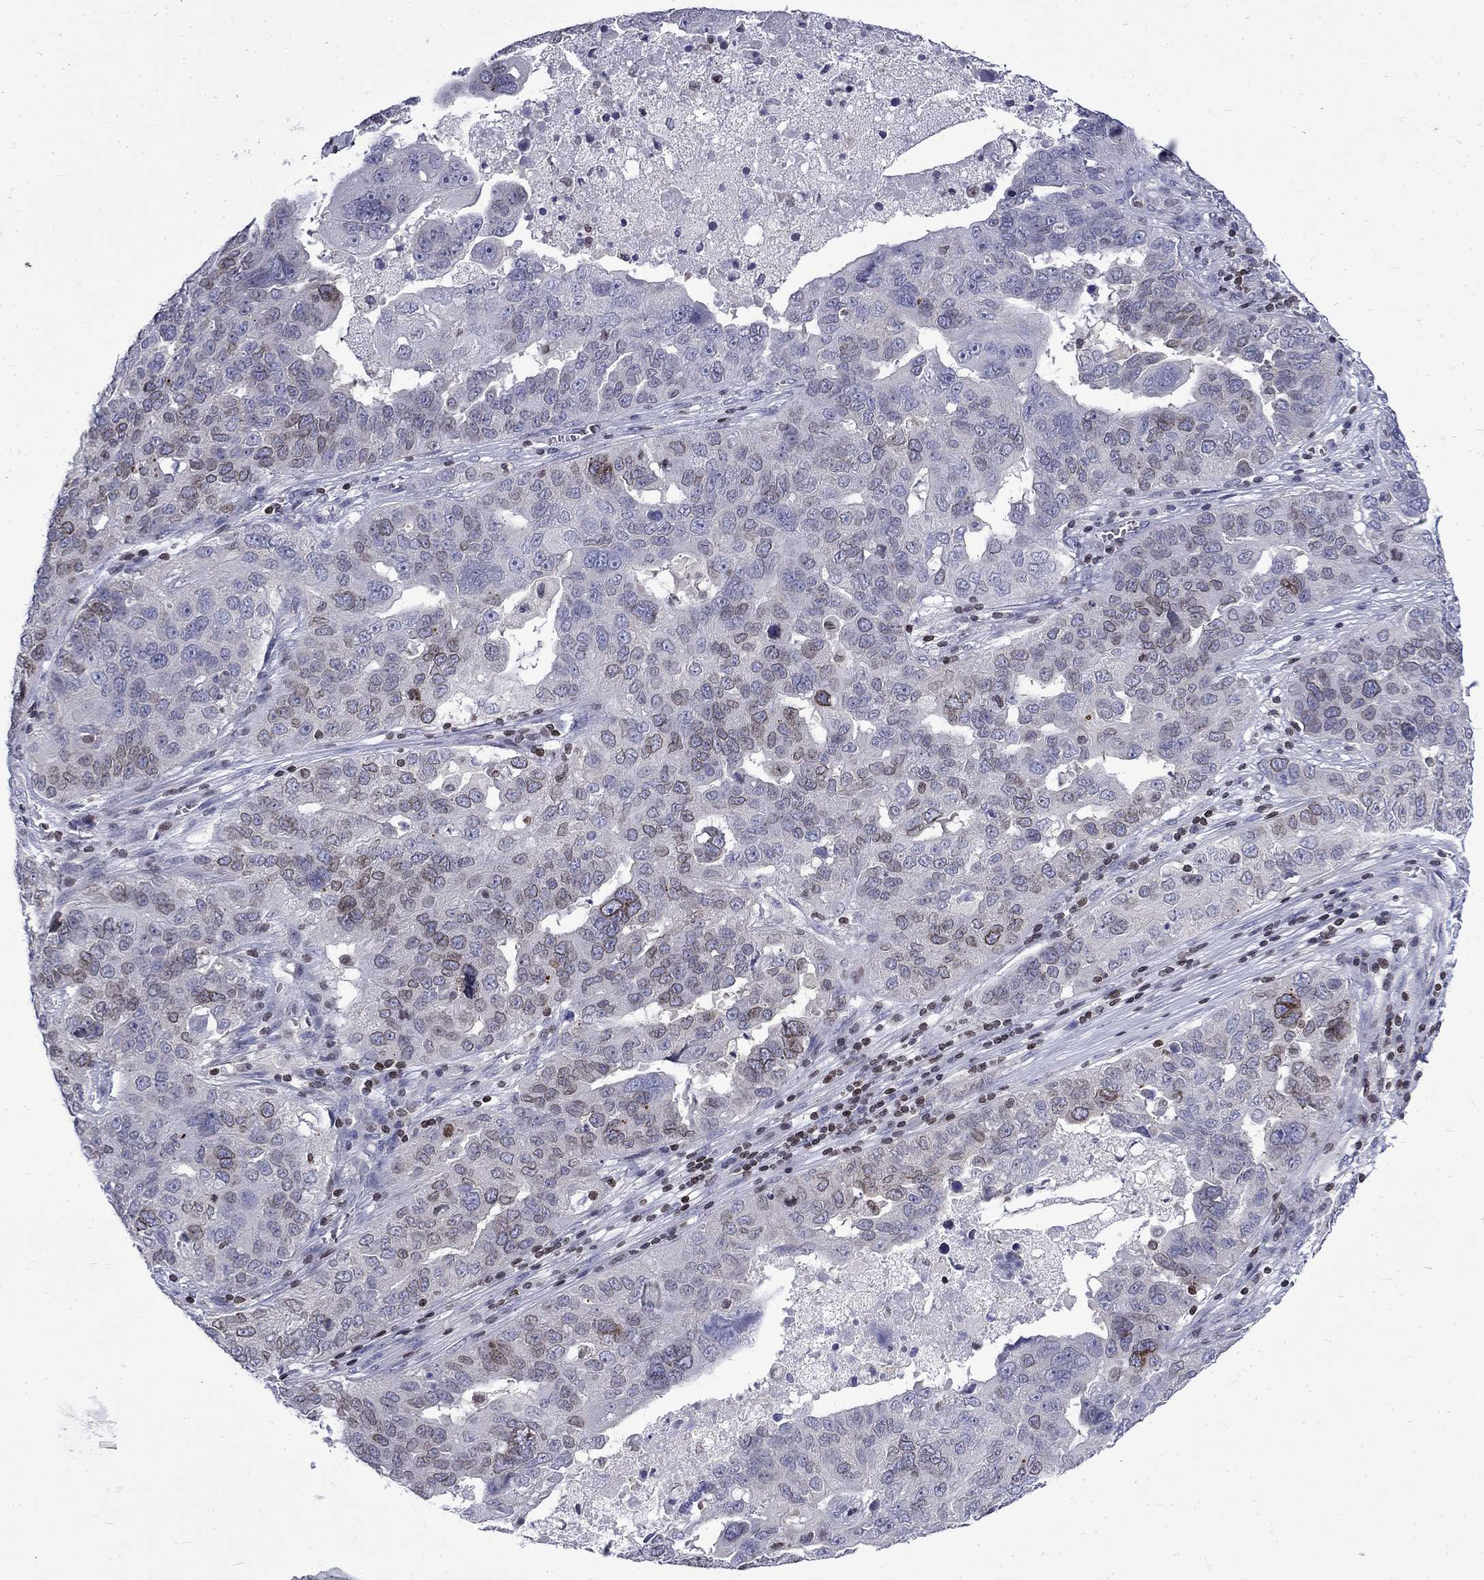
{"staining": {"intensity": "moderate", "quantity": "<25%", "location": "cytoplasmic/membranous,nuclear"}, "tissue": "ovarian cancer", "cell_type": "Tumor cells", "image_type": "cancer", "snomed": [{"axis": "morphology", "description": "Carcinoma, endometroid"}, {"axis": "topography", "description": "Soft tissue"}, {"axis": "topography", "description": "Ovary"}], "caption": "About <25% of tumor cells in ovarian cancer (endometroid carcinoma) exhibit moderate cytoplasmic/membranous and nuclear protein staining as visualized by brown immunohistochemical staining.", "gene": "SLA", "patient": {"sex": "female", "age": 52}}